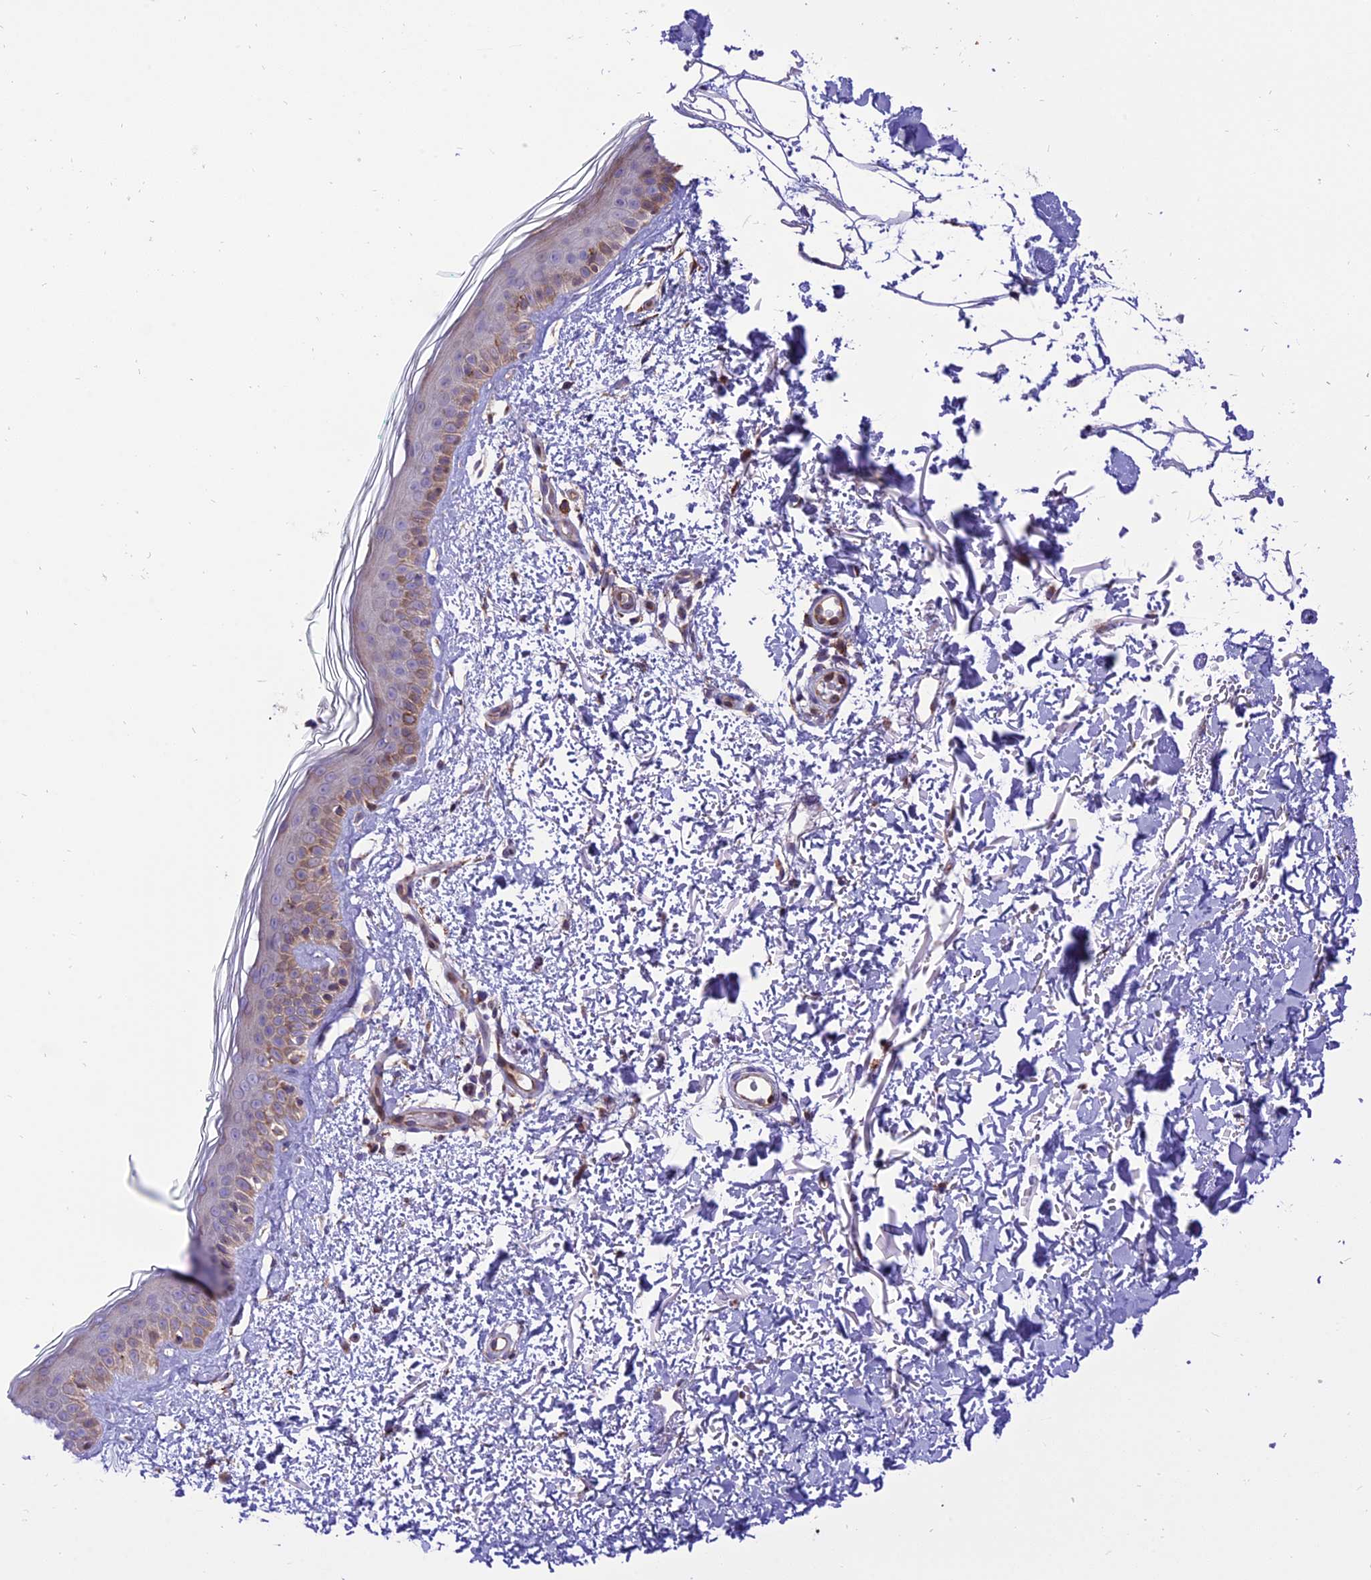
{"staining": {"intensity": "negative", "quantity": "none", "location": "none"}, "tissue": "skin", "cell_type": "Fibroblasts", "image_type": "normal", "snomed": [{"axis": "morphology", "description": "Normal tissue, NOS"}, {"axis": "topography", "description": "Skin"}], "caption": "Immunohistochemistry micrograph of benign human skin stained for a protein (brown), which displays no staining in fibroblasts.", "gene": "ARMCX6", "patient": {"sex": "male", "age": 66}}